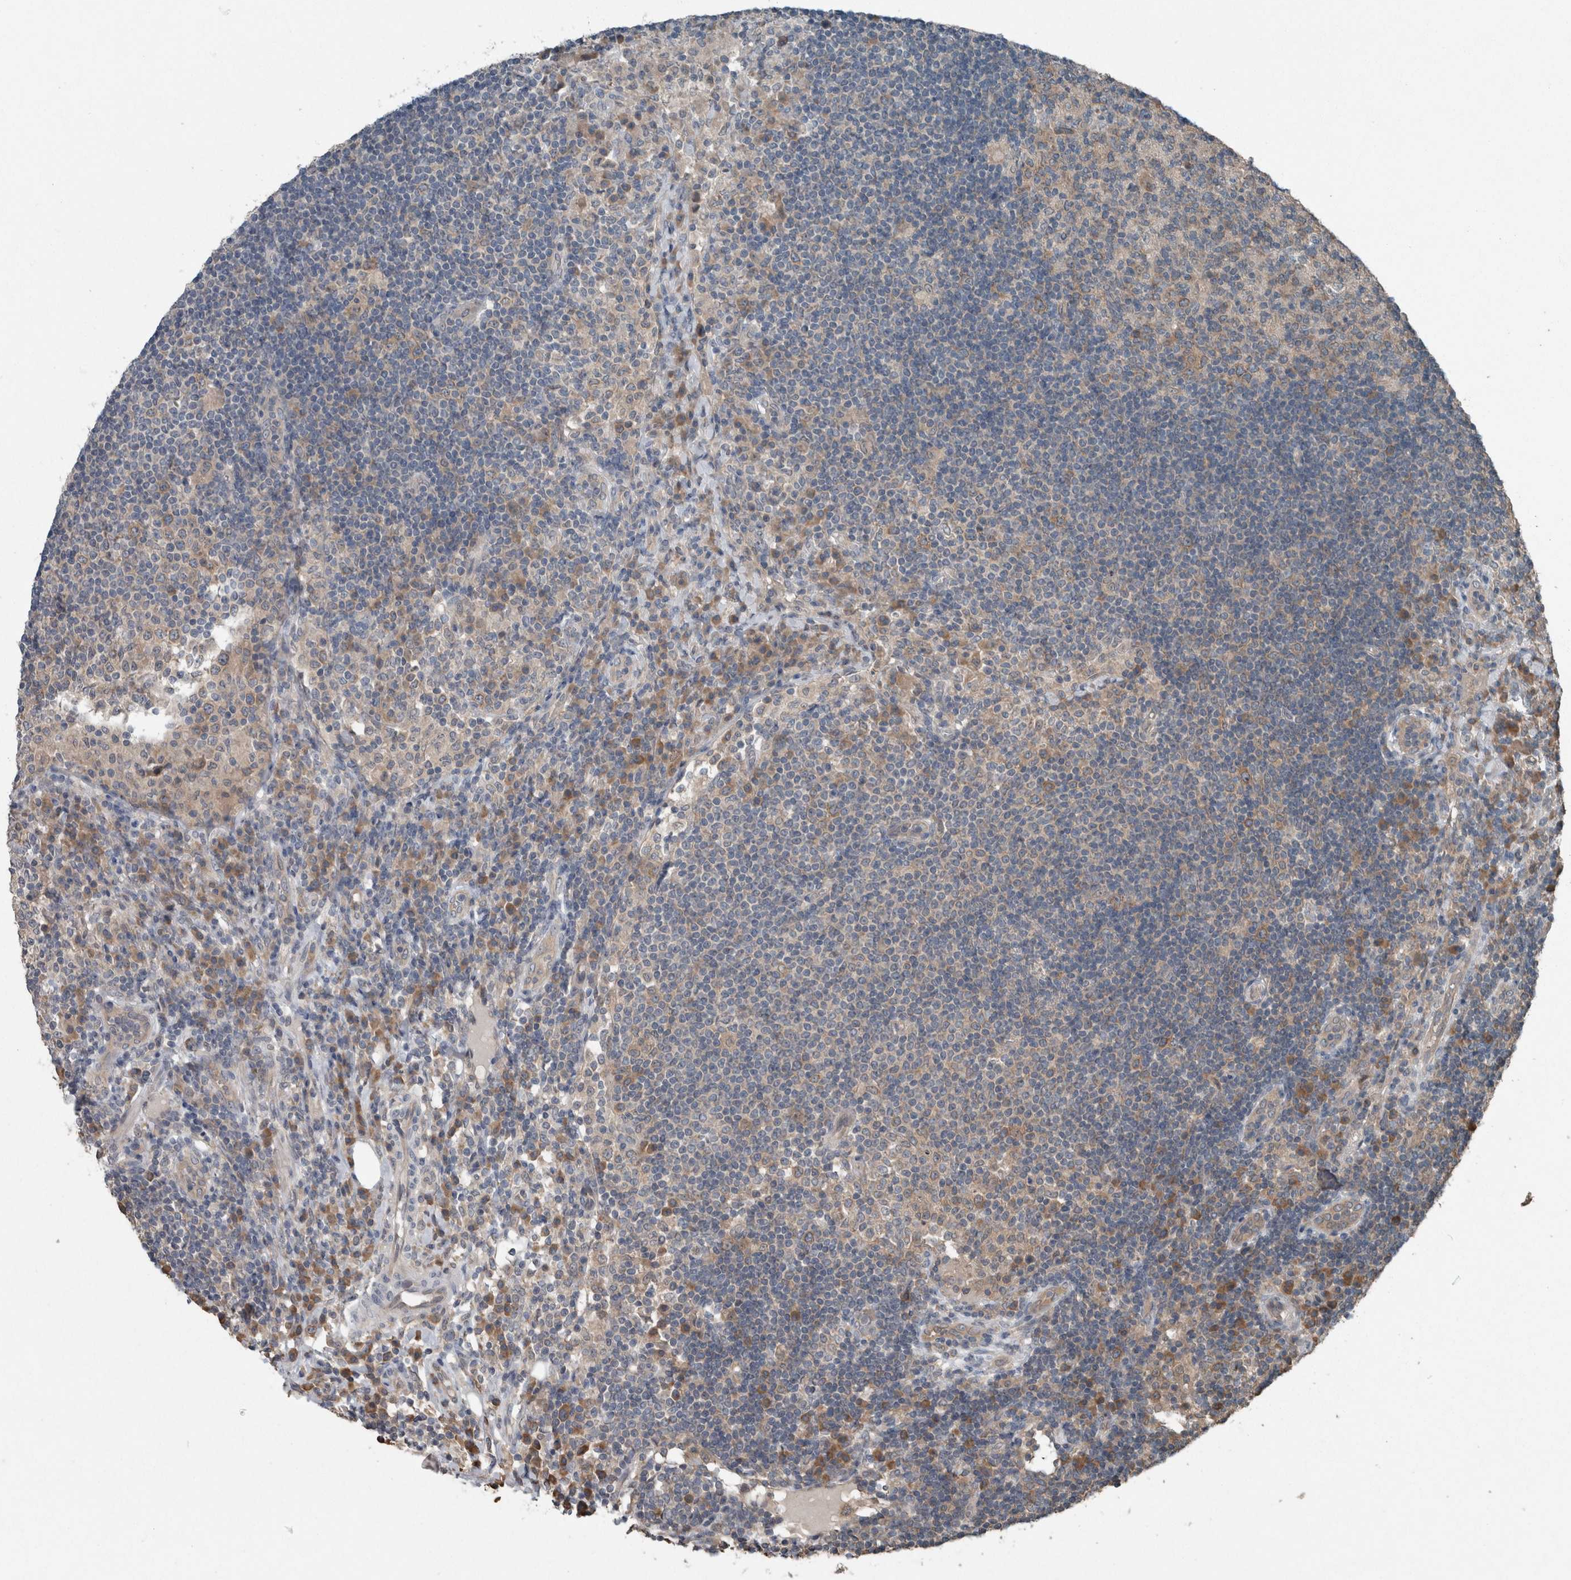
{"staining": {"intensity": "moderate", "quantity": "25%-75%", "location": "cytoplasmic/membranous"}, "tissue": "lymph node", "cell_type": "Germinal center cells", "image_type": "normal", "snomed": [{"axis": "morphology", "description": "Normal tissue, NOS"}, {"axis": "topography", "description": "Lymph node"}], "caption": "Approximately 25%-75% of germinal center cells in normal lymph node exhibit moderate cytoplasmic/membranous protein expression as visualized by brown immunohistochemical staining.", "gene": "KNTC1", "patient": {"sex": "female", "age": 53}}